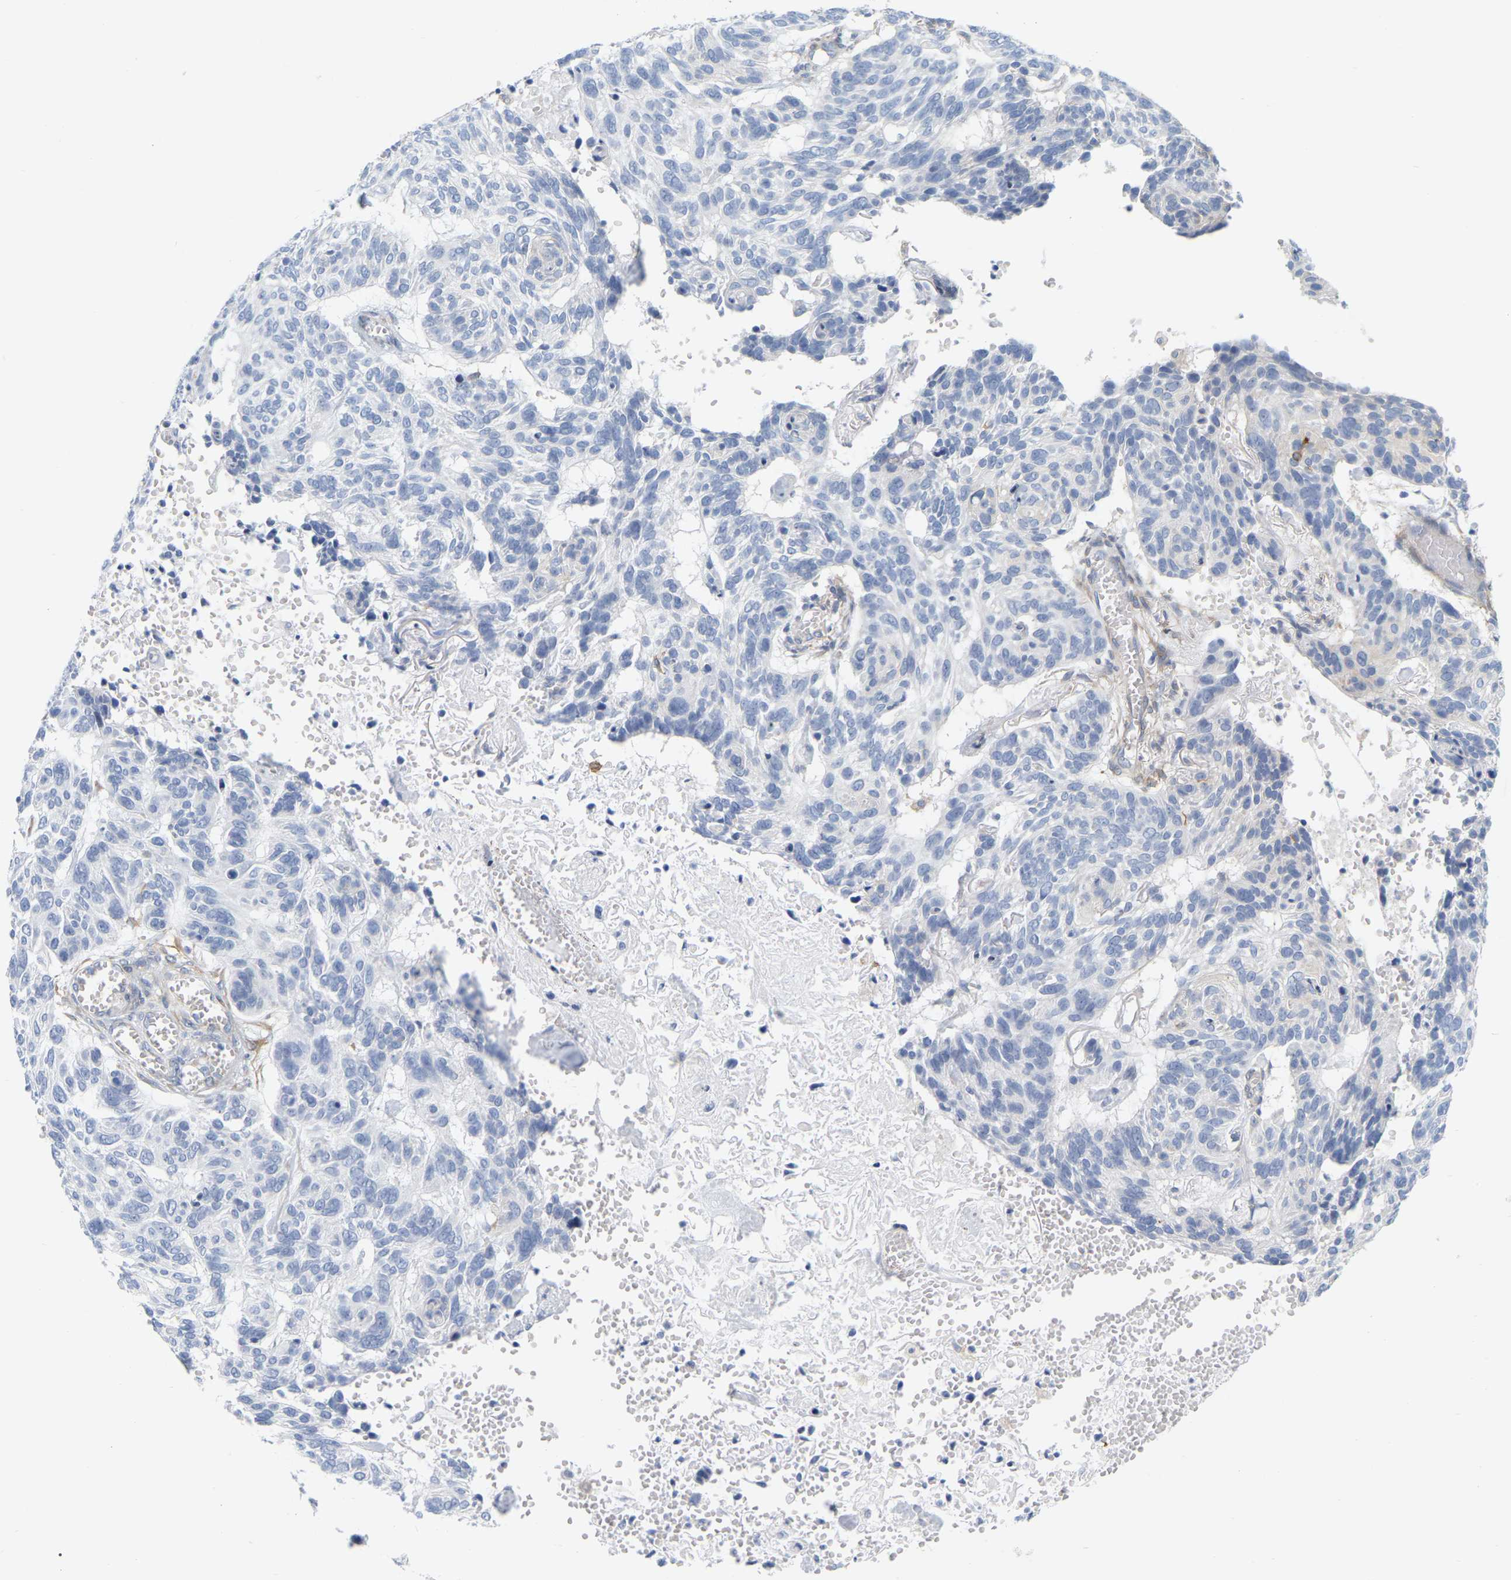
{"staining": {"intensity": "negative", "quantity": "none", "location": "none"}, "tissue": "skin cancer", "cell_type": "Tumor cells", "image_type": "cancer", "snomed": [{"axis": "morphology", "description": "Basal cell carcinoma"}, {"axis": "topography", "description": "Skin"}], "caption": "High power microscopy photomicrograph of an immunohistochemistry (IHC) image of skin basal cell carcinoma, revealing no significant staining in tumor cells.", "gene": "RAPH1", "patient": {"sex": "male", "age": 85}}